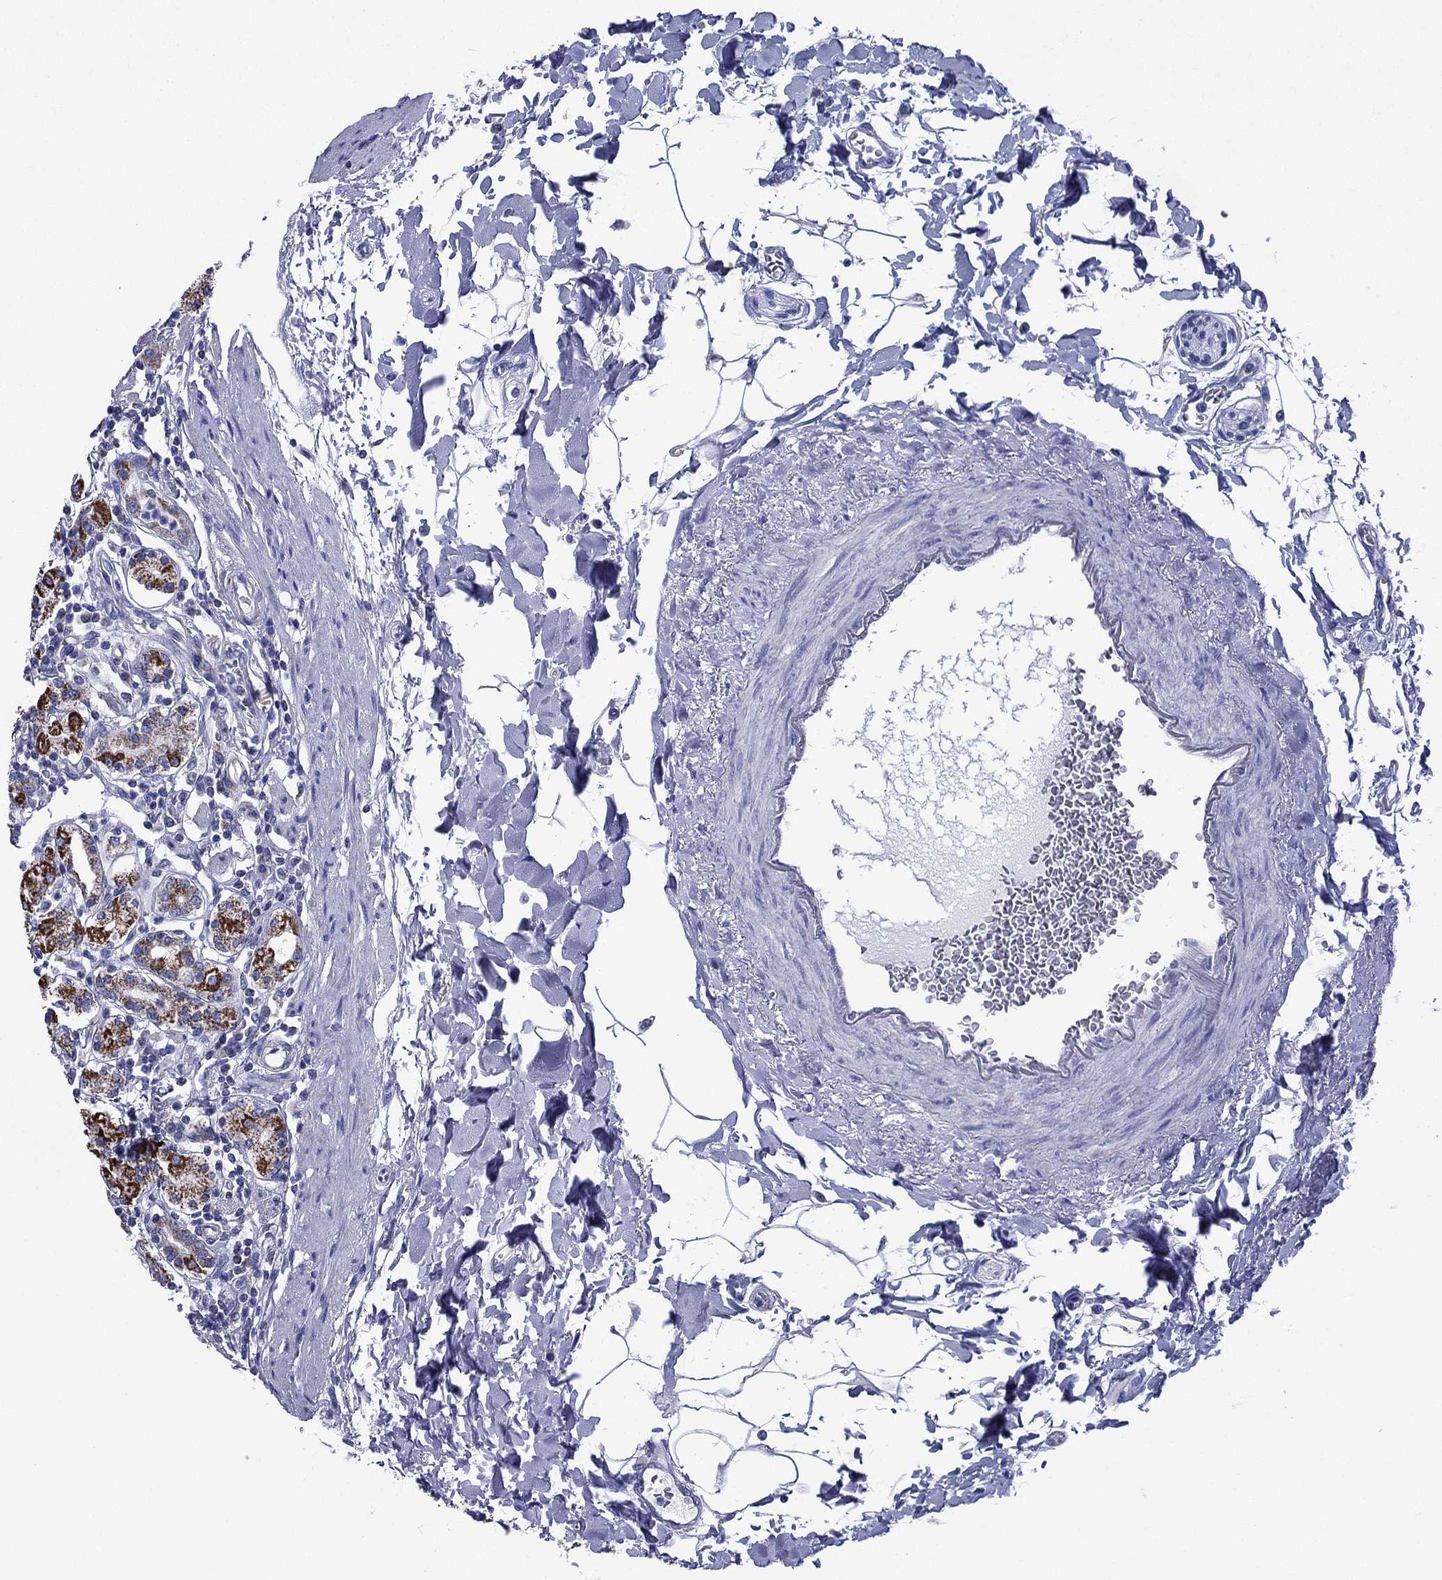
{"staining": {"intensity": "strong", "quantity": "25%-75%", "location": "cytoplasmic/membranous"}, "tissue": "stomach", "cell_type": "Glandular cells", "image_type": "normal", "snomed": [{"axis": "morphology", "description": "Normal tissue, NOS"}, {"axis": "topography", "description": "Stomach, upper"}, {"axis": "topography", "description": "Stomach"}], "caption": "Approximately 25%-75% of glandular cells in benign human stomach show strong cytoplasmic/membranous protein positivity as visualized by brown immunohistochemical staining.", "gene": "ACADSB", "patient": {"sex": "male", "age": 62}}